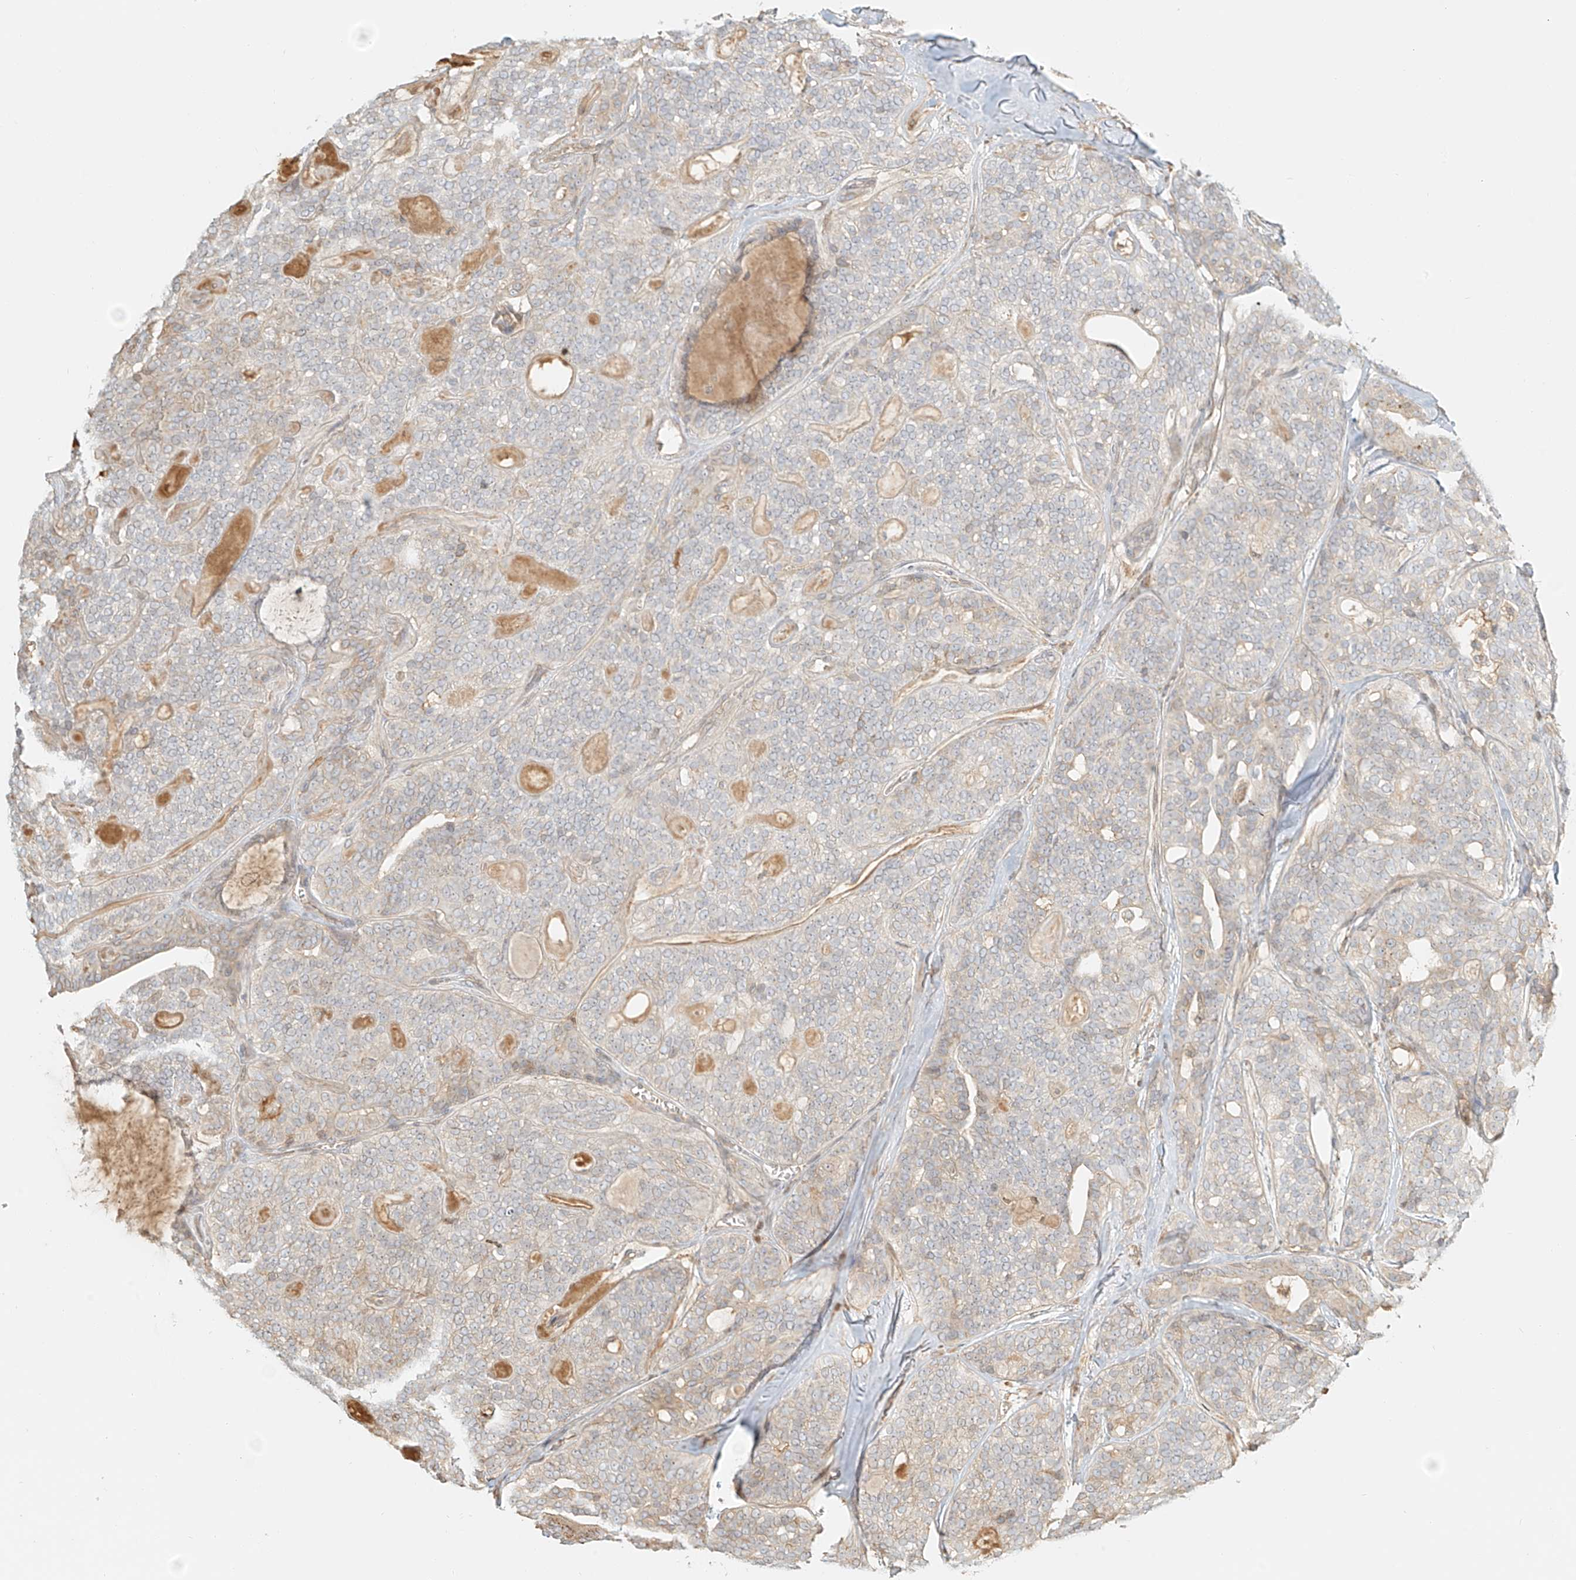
{"staining": {"intensity": "negative", "quantity": "none", "location": "none"}, "tissue": "head and neck cancer", "cell_type": "Tumor cells", "image_type": "cancer", "snomed": [{"axis": "morphology", "description": "Adenocarcinoma, NOS"}, {"axis": "topography", "description": "Head-Neck"}], "caption": "Human adenocarcinoma (head and neck) stained for a protein using immunohistochemistry exhibits no expression in tumor cells.", "gene": "UPK1B", "patient": {"sex": "male", "age": 66}}